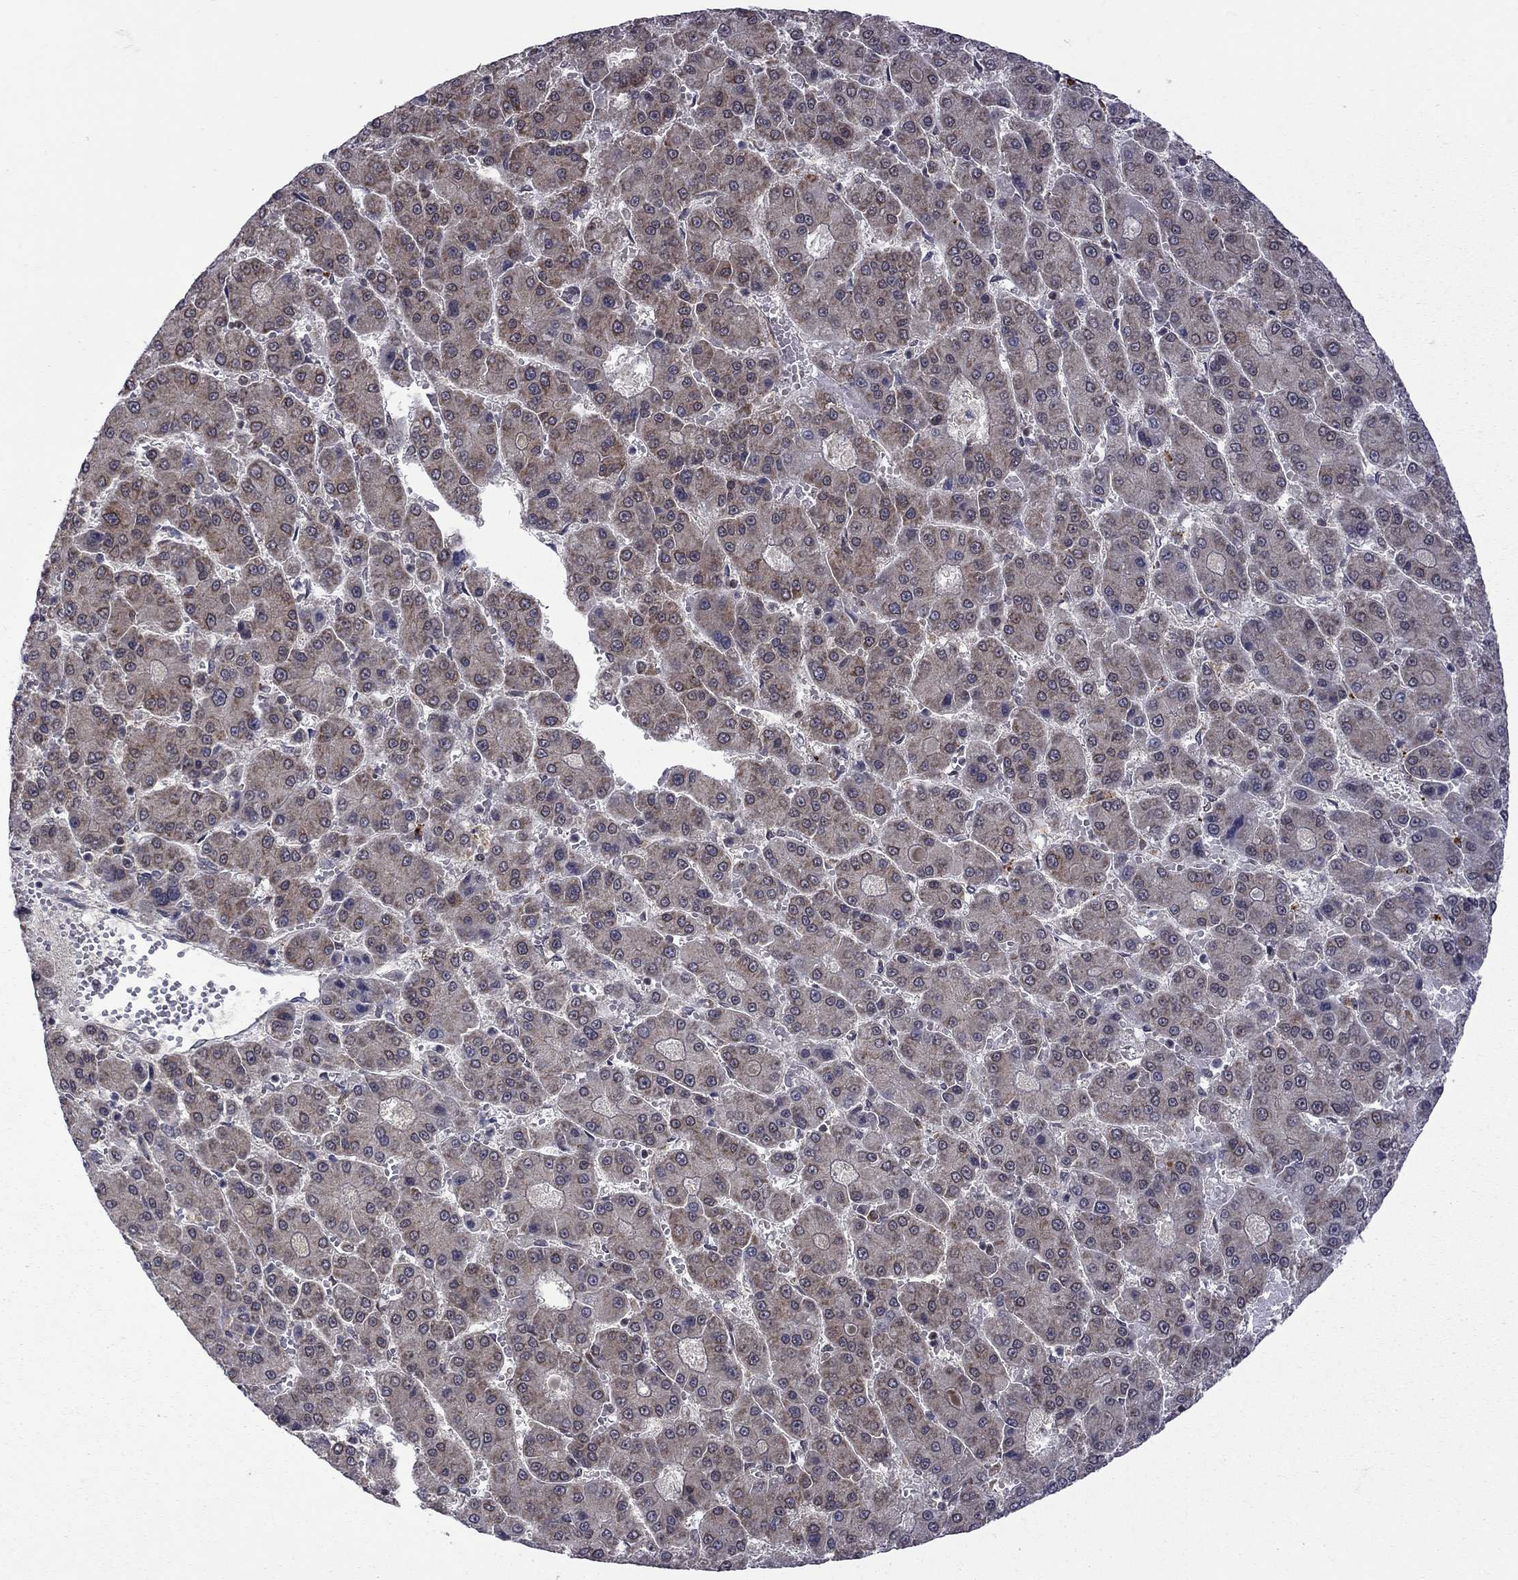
{"staining": {"intensity": "moderate", "quantity": "<25%", "location": "cytoplasmic/membranous"}, "tissue": "liver cancer", "cell_type": "Tumor cells", "image_type": "cancer", "snomed": [{"axis": "morphology", "description": "Carcinoma, Hepatocellular, NOS"}, {"axis": "topography", "description": "Liver"}], "caption": "Approximately <25% of tumor cells in liver cancer exhibit moderate cytoplasmic/membranous protein expression as visualized by brown immunohistochemical staining.", "gene": "NAA50", "patient": {"sex": "male", "age": 70}}